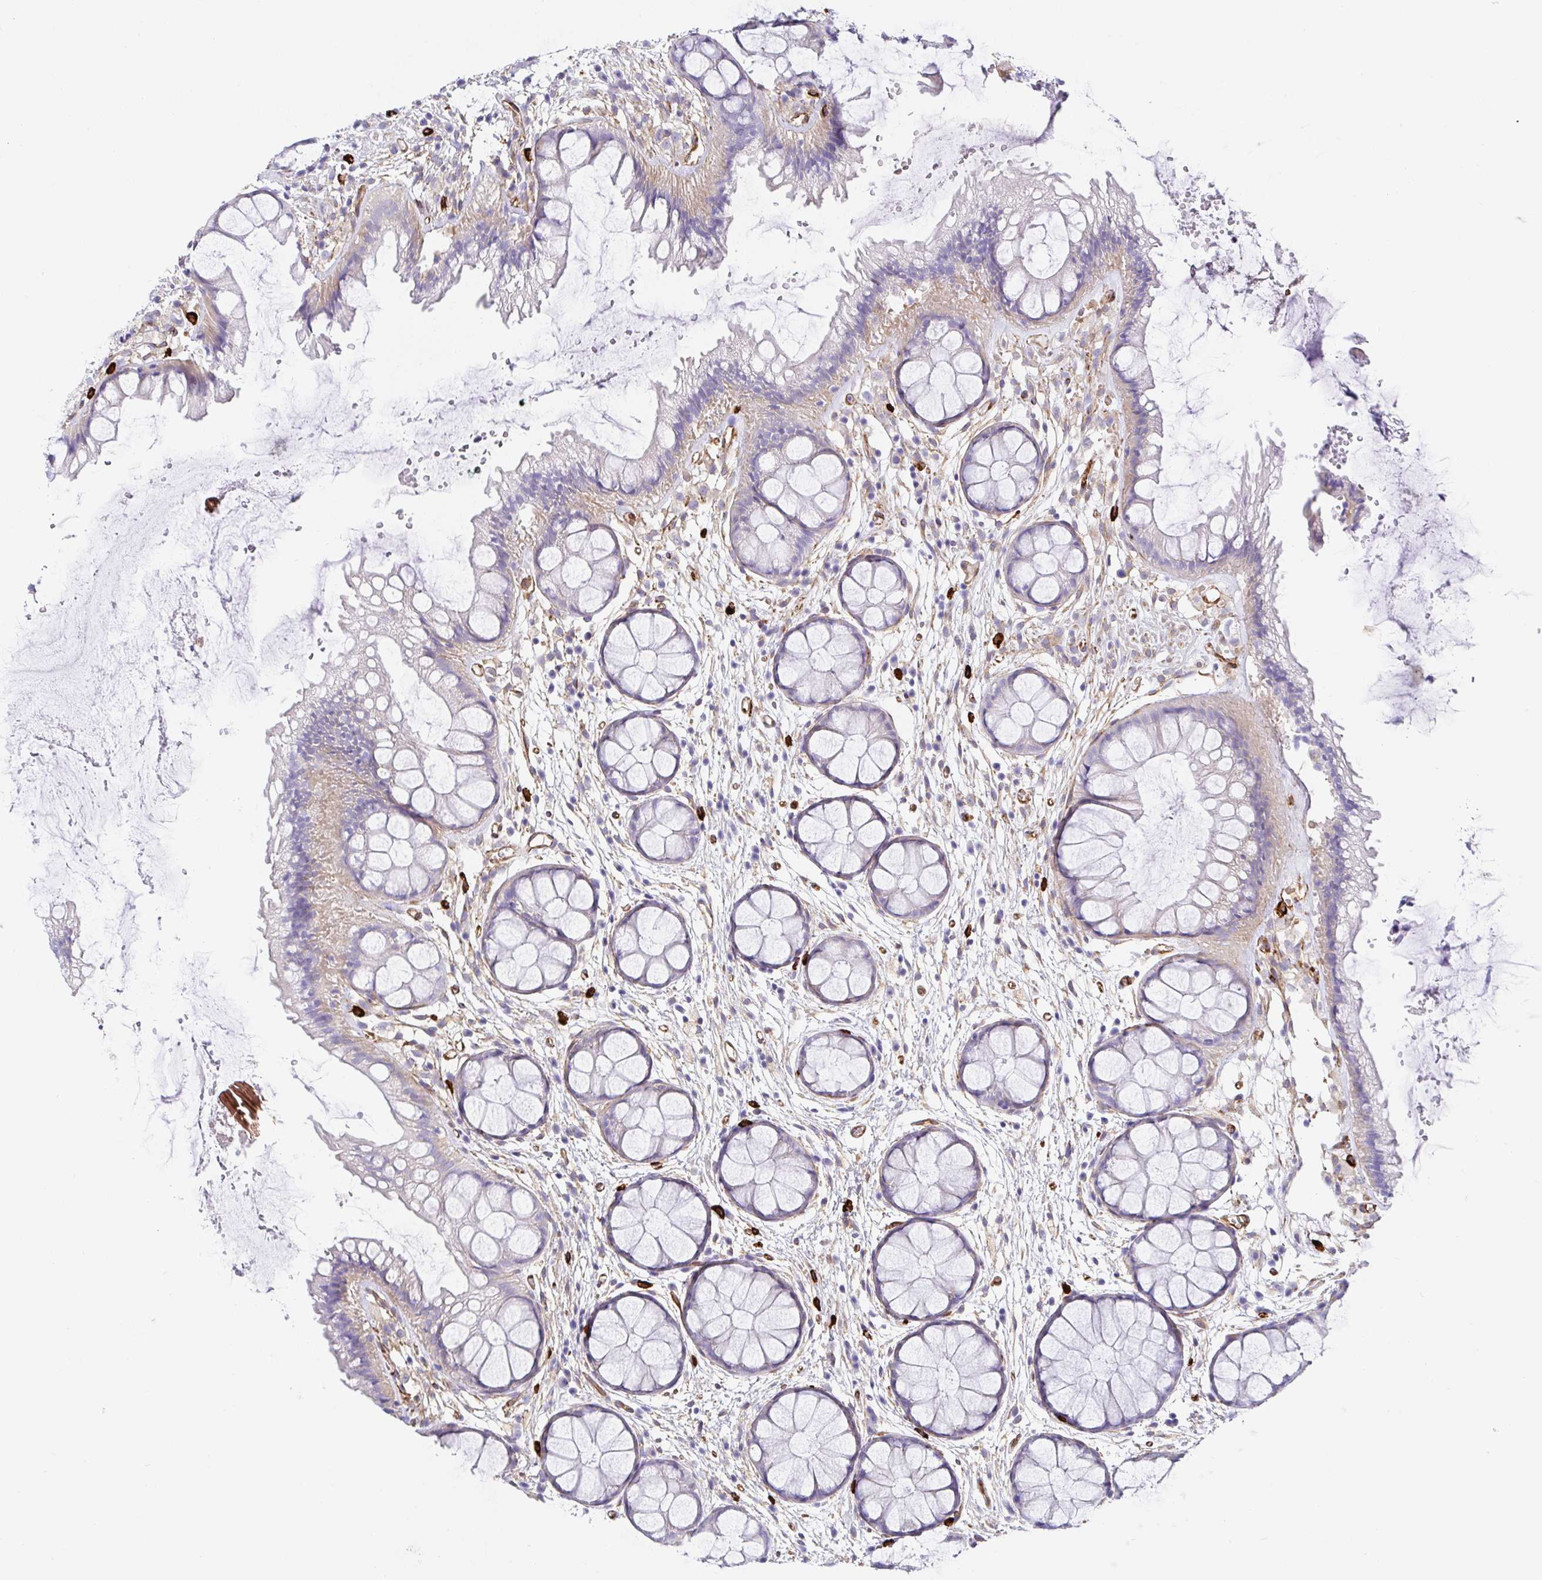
{"staining": {"intensity": "weak", "quantity": "<25%", "location": "cytoplasmic/membranous"}, "tissue": "rectum", "cell_type": "Glandular cells", "image_type": "normal", "snomed": [{"axis": "morphology", "description": "Normal tissue, NOS"}, {"axis": "topography", "description": "Rectum"}], "caption": "Immunohistochemical staining of benign rectum shows no significant positivity in glandular cells.", "gene": "DOCK1", "patient": {"sex": "female", "age": 62}}